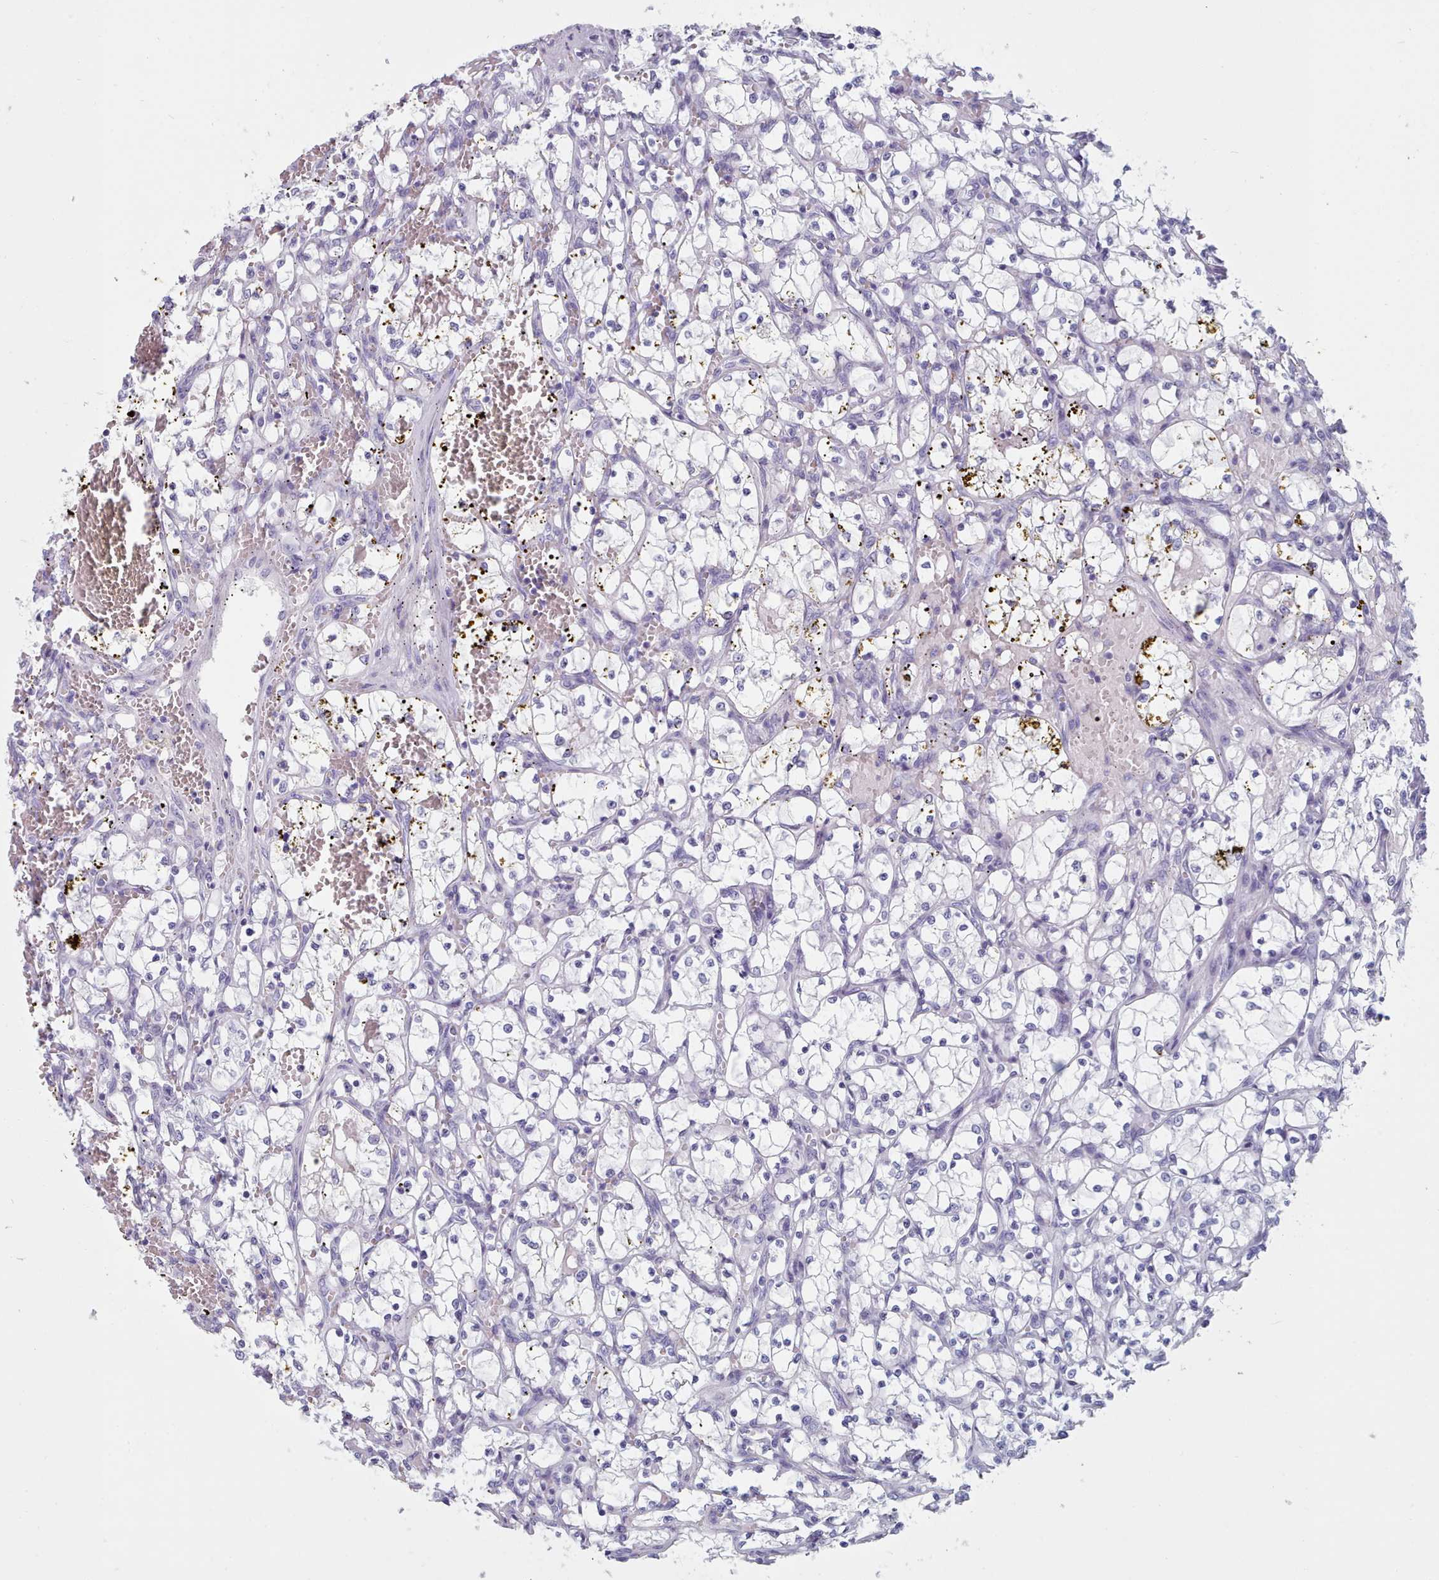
{"staining": {"intensity": "negative", "quantity": "none", "location": "none"}, "tissue": "renal cancer", "cell_type": "Tumor cells", "image_type": "cancer", "snomed": [{"axis": "morphology", "description": "Adenocarcinoma, NOS"}, {"axis": "topography", "description": "Kidney"}], "caption": "The IHC histopathology image has no significant expression in tumor cells of renal cancer (adenocarcinoma) tissue. (IHC, brightfield microscopy, high magnification).", "gene": "HAO1", "patient": {"sex": "female", "age": 69}}